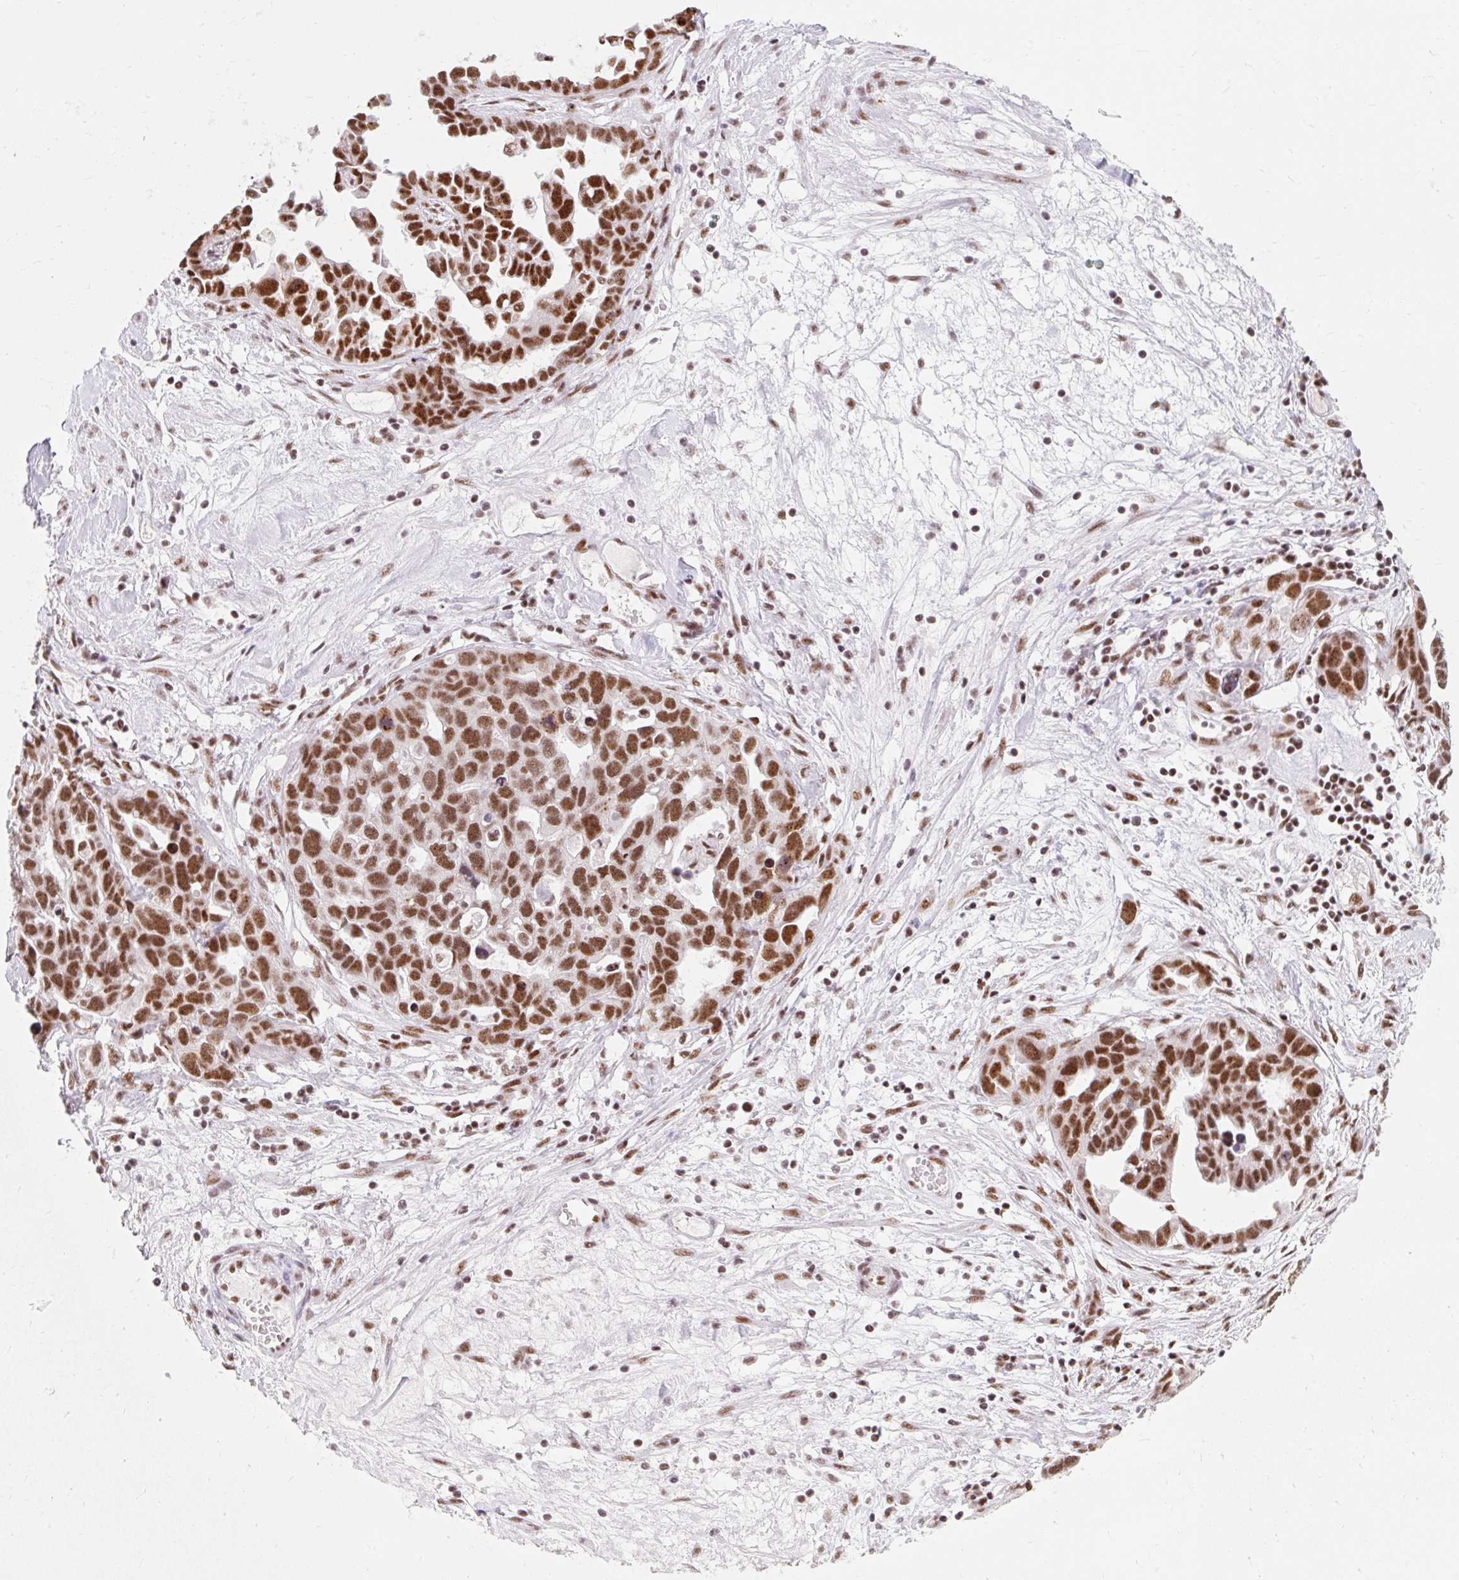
{"staining": {"intensity": "strong", "quantity": ">75%", "location": "nuclear"}, "tissue": "ovarian cancer", "cell_type": "Tumor cells", "image_type": "cancer", "snomed": [{"axis": "morphology", "description": "Cystadenocarcinoma, serous, NOS"}, {"axis": "topography", "description": "Ovary"}], "caption": "Human ovarian serous cystadenocarcinoma stained for a protein (brown) reveals strong nuclear positive positivity in approximately >75% of tumor cells.", "gene": "SRSF10", "patient": {"sex": "female", "age": 54}}